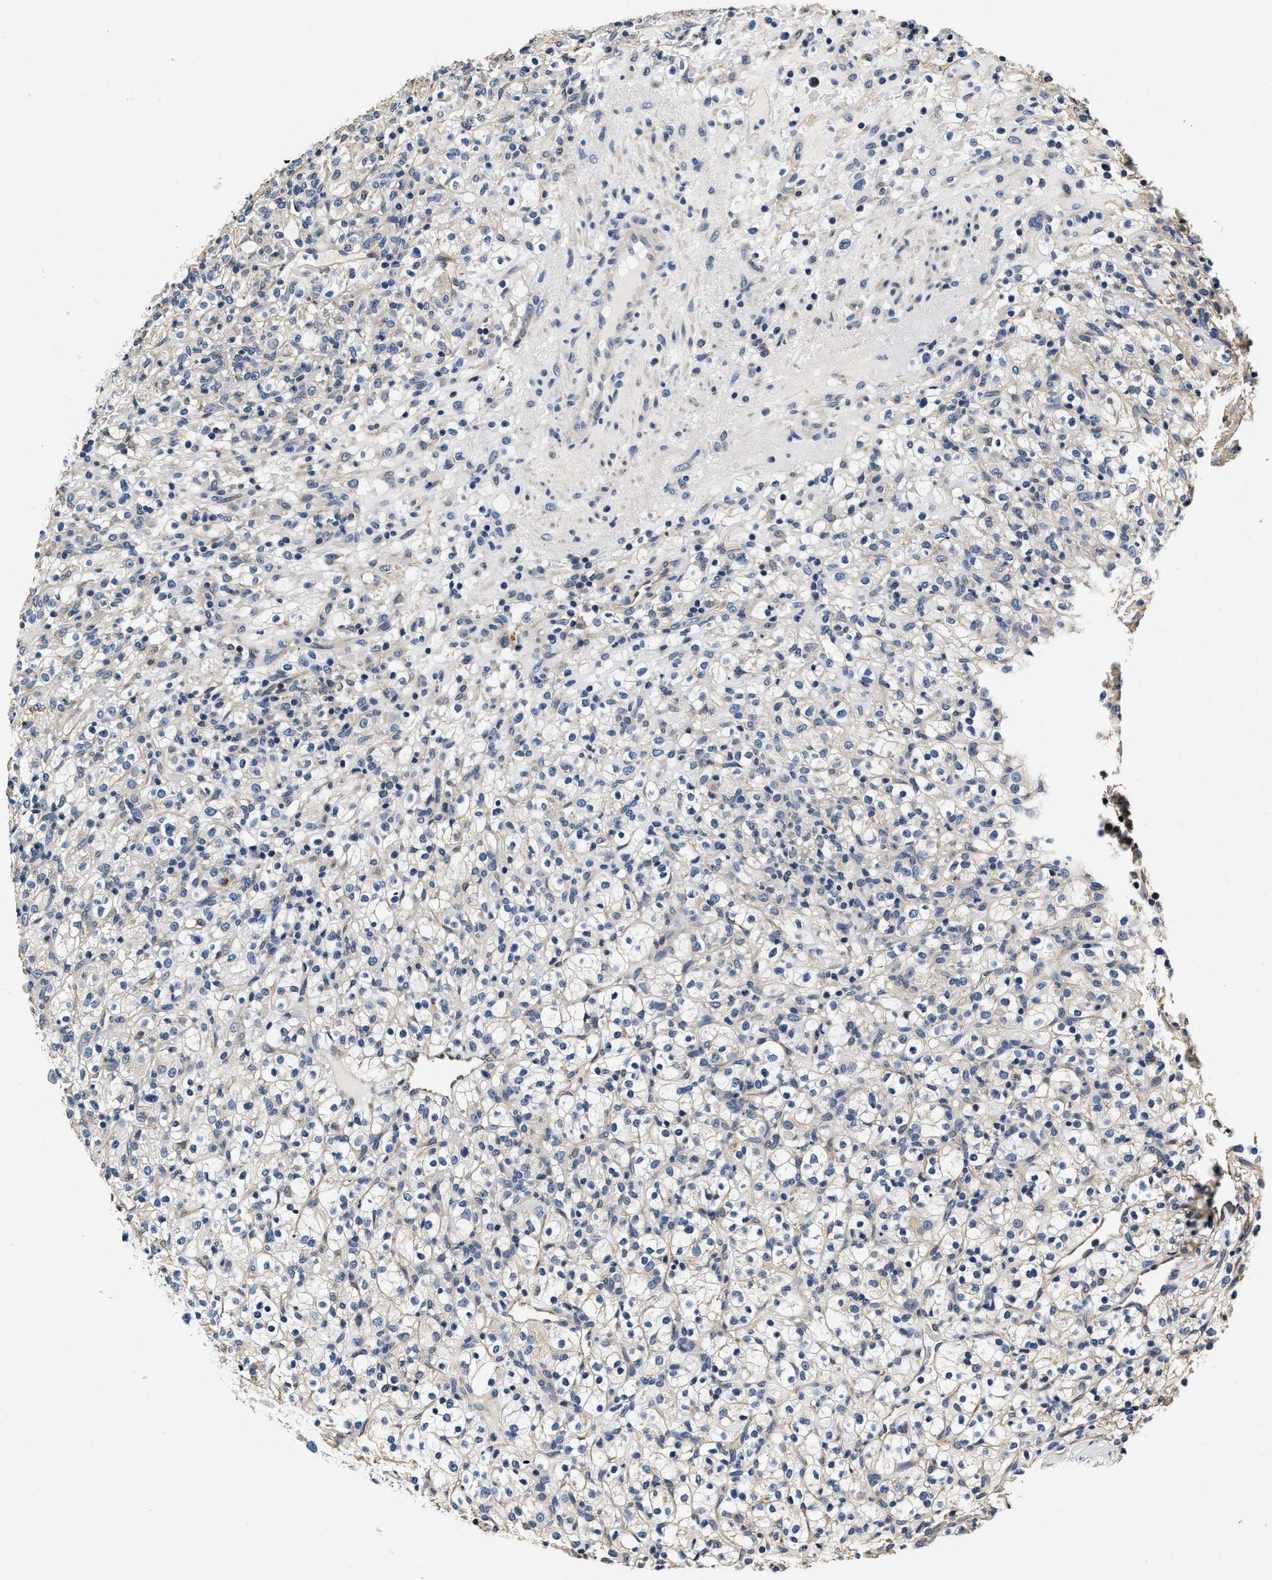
{"staining": {"intensity": "weak", "quantity": "25%-75%", "location": "cytoplasmic/membranous"}, "tissue": "renal cancer", "cell_type": "Tumor cells", "image_type": "cancer", "snomed": [{"axis": "morphology", "description": "Normal tissue, NOS"}, {"axis": "morphology", "description": "Adenocarcinoma, NOS"}, {"axis": "topography", "description": "Kidney"}], "caption": "Protein staining of renal cancer (adenocarcinoma) tissue demonstrates weak cytoplasmic/membranous staining in about 25%-75% of tumor cells. (brown staining indicates protein expression, while blue staining denotes nuclei).", "gene": "ABCG8", "patient": {"sex": "female", "age": 72}}